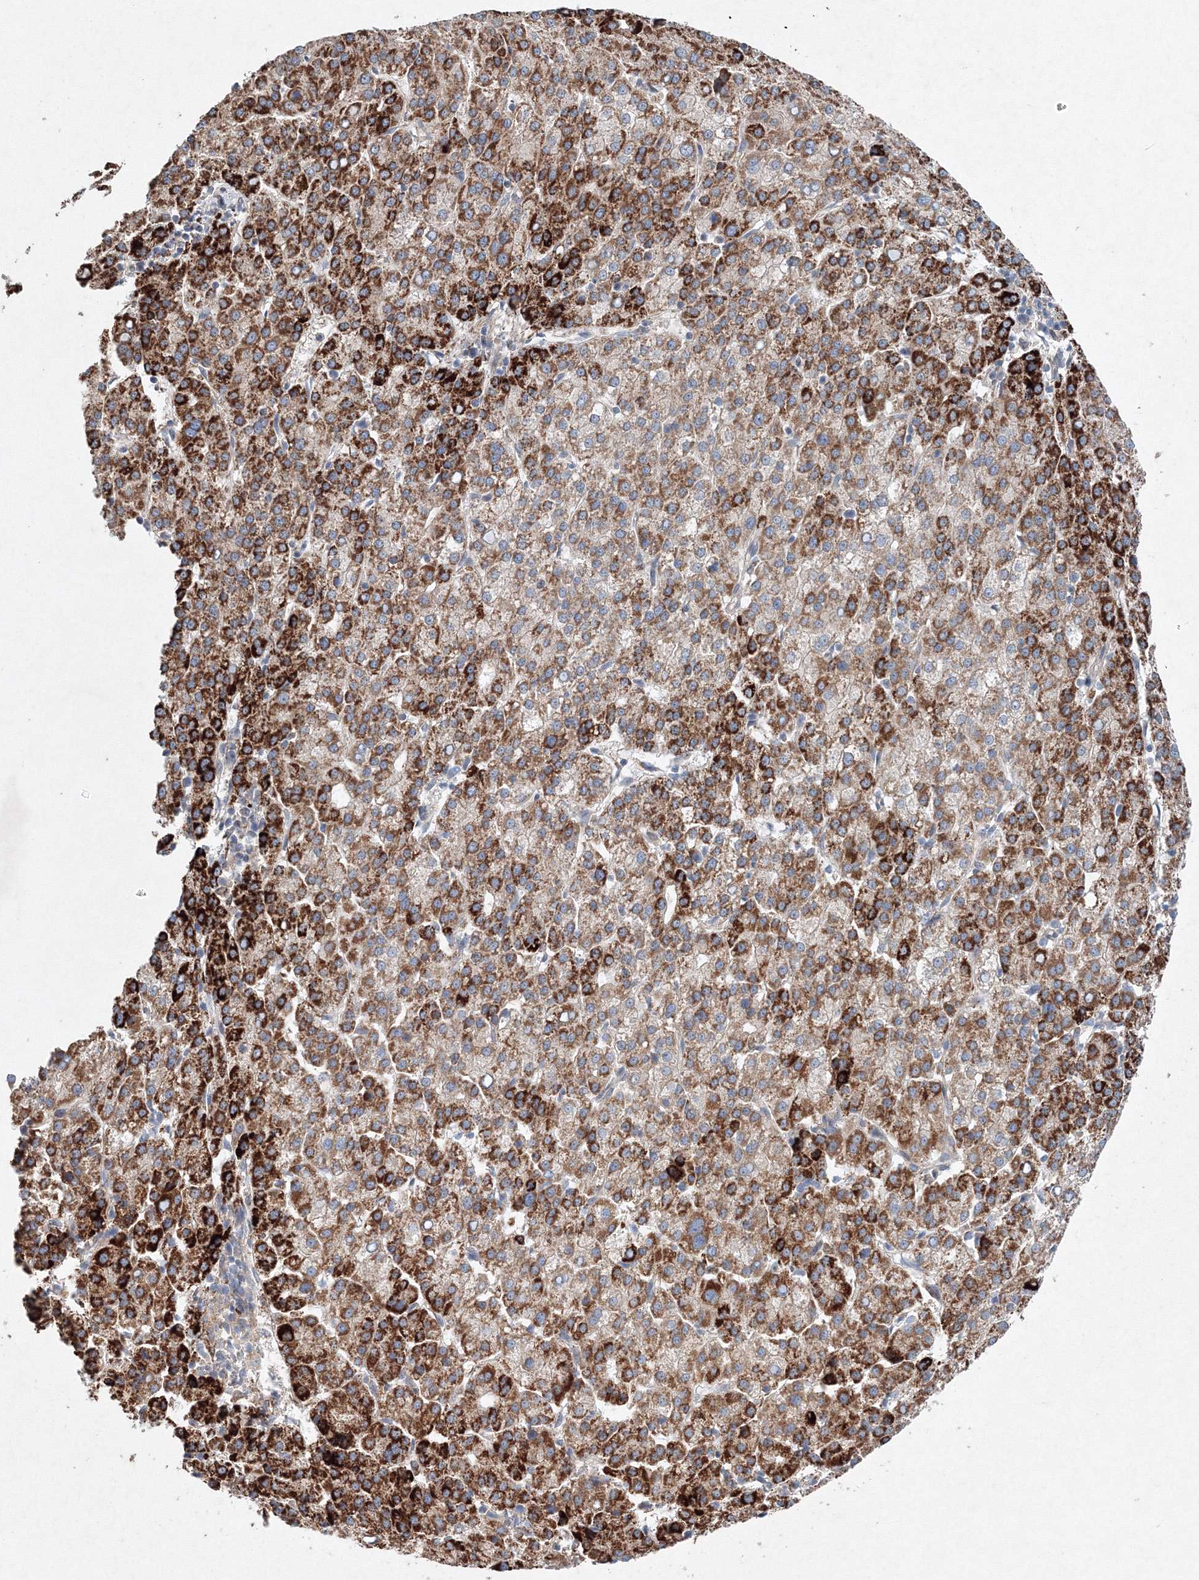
{"staining": {"intensity": "strong", "quantity": ">75%", "location": "cytoplasmic/membranous"}, "tissue": "liver cancer", "cell_type": "Tumor cells", "image_type": "cancer", "snomed": [{"axis": "morphology", "description": "Carcinoma, Hepatocellular, NOS"}, {"axis": "topography", "description": "Liver"}], "caption": "This is an image of IHC staining of liver hepatocellular carcinoma, which shows strong staining in the cytoplasmic/membranous of tumor cells.", "gene": "WDR49", "patient": {"sex": "female", "age": 58}}